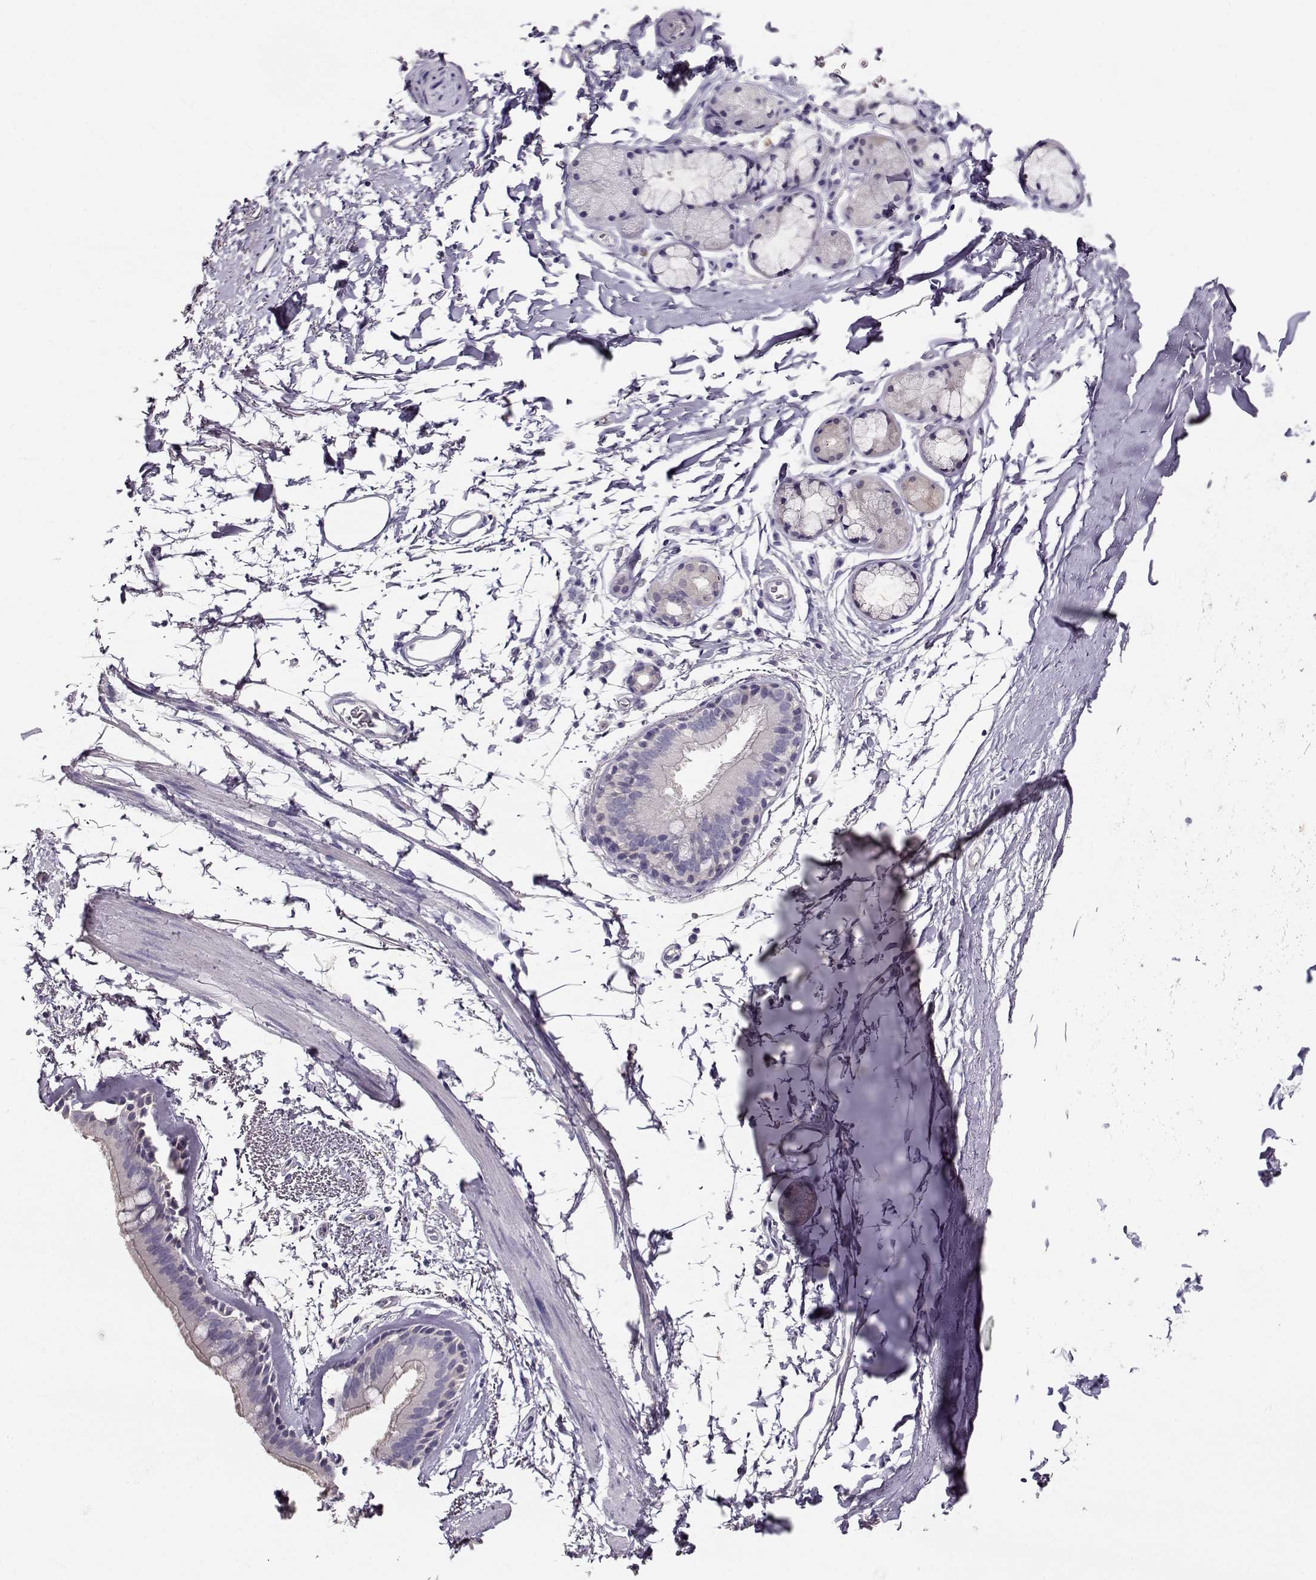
{"staining": {"intensity": "negative", "quantity": "none", "location": "none"}, "tissue": "soft tissue", "cell_type": "Chondrocytes", "image_type": "normal", "snomed": [{"axis": "morphology", "description": "Normal tissue, NOS"}, {"axis": "topography", "description": "Lymph node"}, {"axis": "topography", "description": "Bronchus"}], "caption": "DAB immunohistochemical staining of unremarkable human soft tissue reveals no significant staining in chondrocytes. (Immunohistochemistry (ihc), brightfield microscopy, high magnification).", "gene": "NDRG4", "patient": {"sex": "female", "age": 70}}